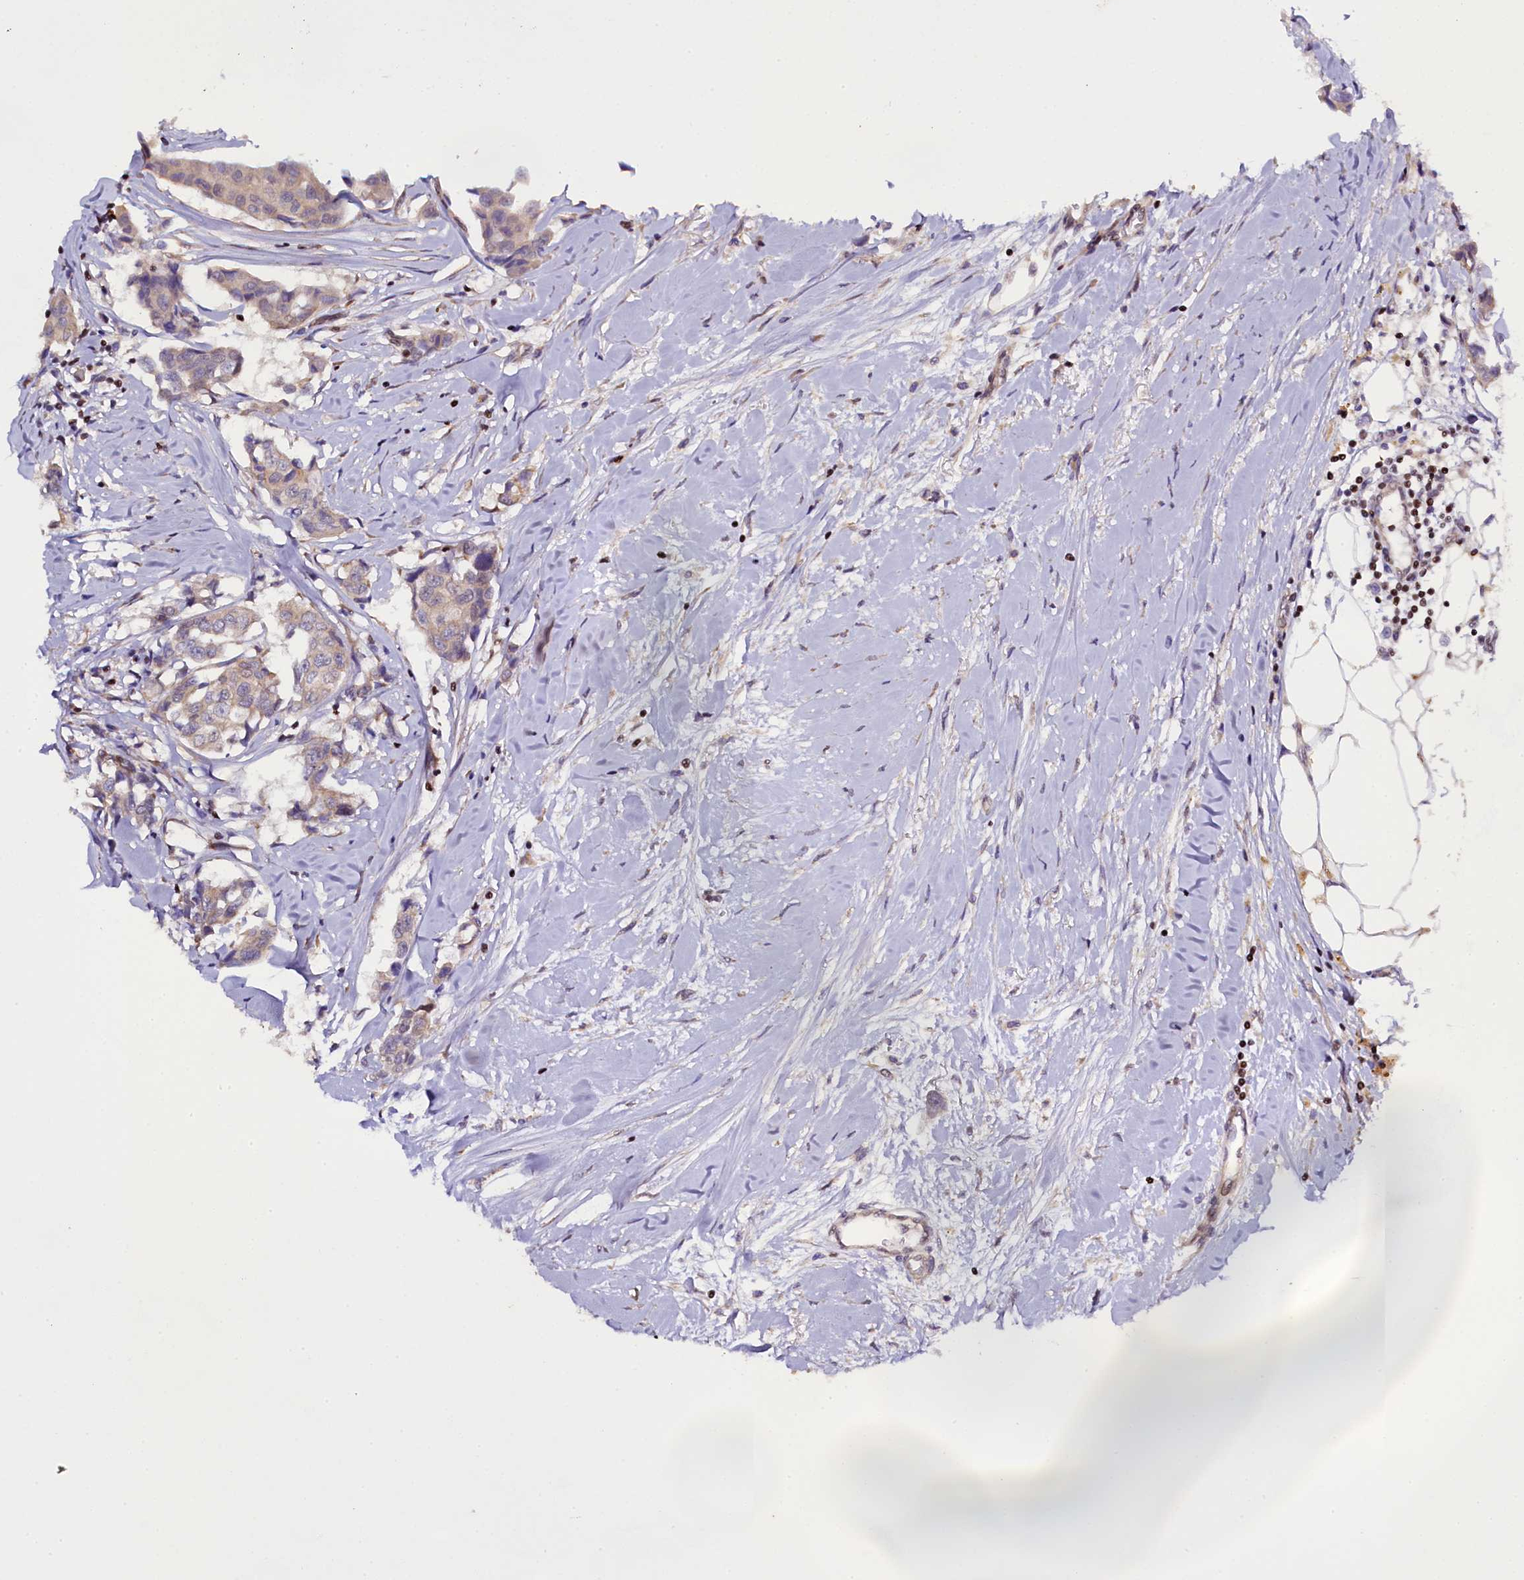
{"staining": {"intensity": "negative", "quantity": "none", "location": "none"}, "tissue": "breast cancer", "cell_type": "Tumor cells", "image_type": "cancer", "snomed": [{"axis": "morphology", "description": "Duct carcinoma"}, {"axis": "topography", "description": "Breast"}], "caption": "This is an immunohistochemistry (IHC) photomicrograph of human breast infiltrating ductal carcinoma. There is no staining in tumor cells.", "gene": "SP4", "patient": {"sex": "female", "age": 80}}